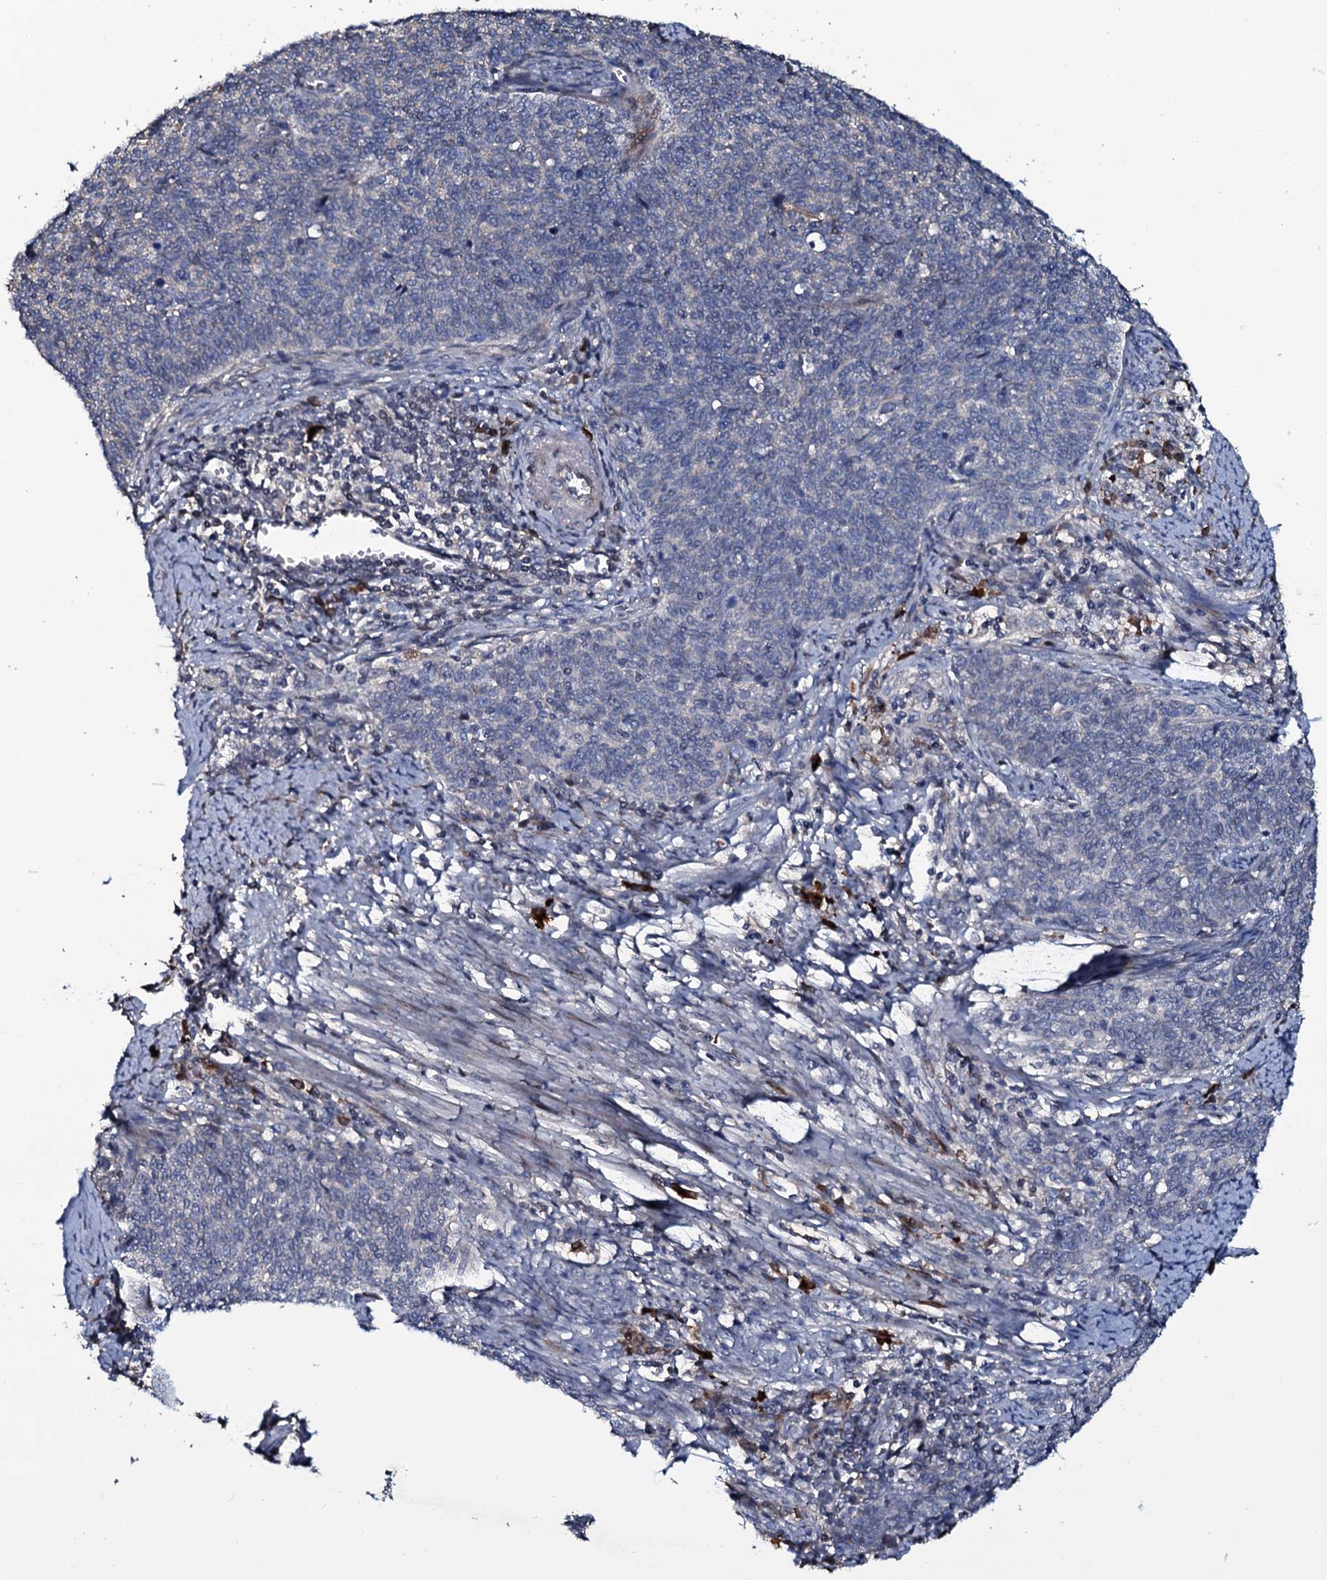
{"staining": {"intensity": "negative", "quantity": "none", "location": "none"}, "tissue": "cervical cancer", "cell_type": "Tumor cells", "image_type": "cancer", "snomed": [{"axis": "morphology", "description": "Squamous cell carcinoma, NOS"}, {"axis": "topography", "description": "Cervix"}], "caption": "IHC of human cervical cancer shows no expression in tumor cells.", "gene": "LYG2", "patient": {"sex": "female", "age": 39}}